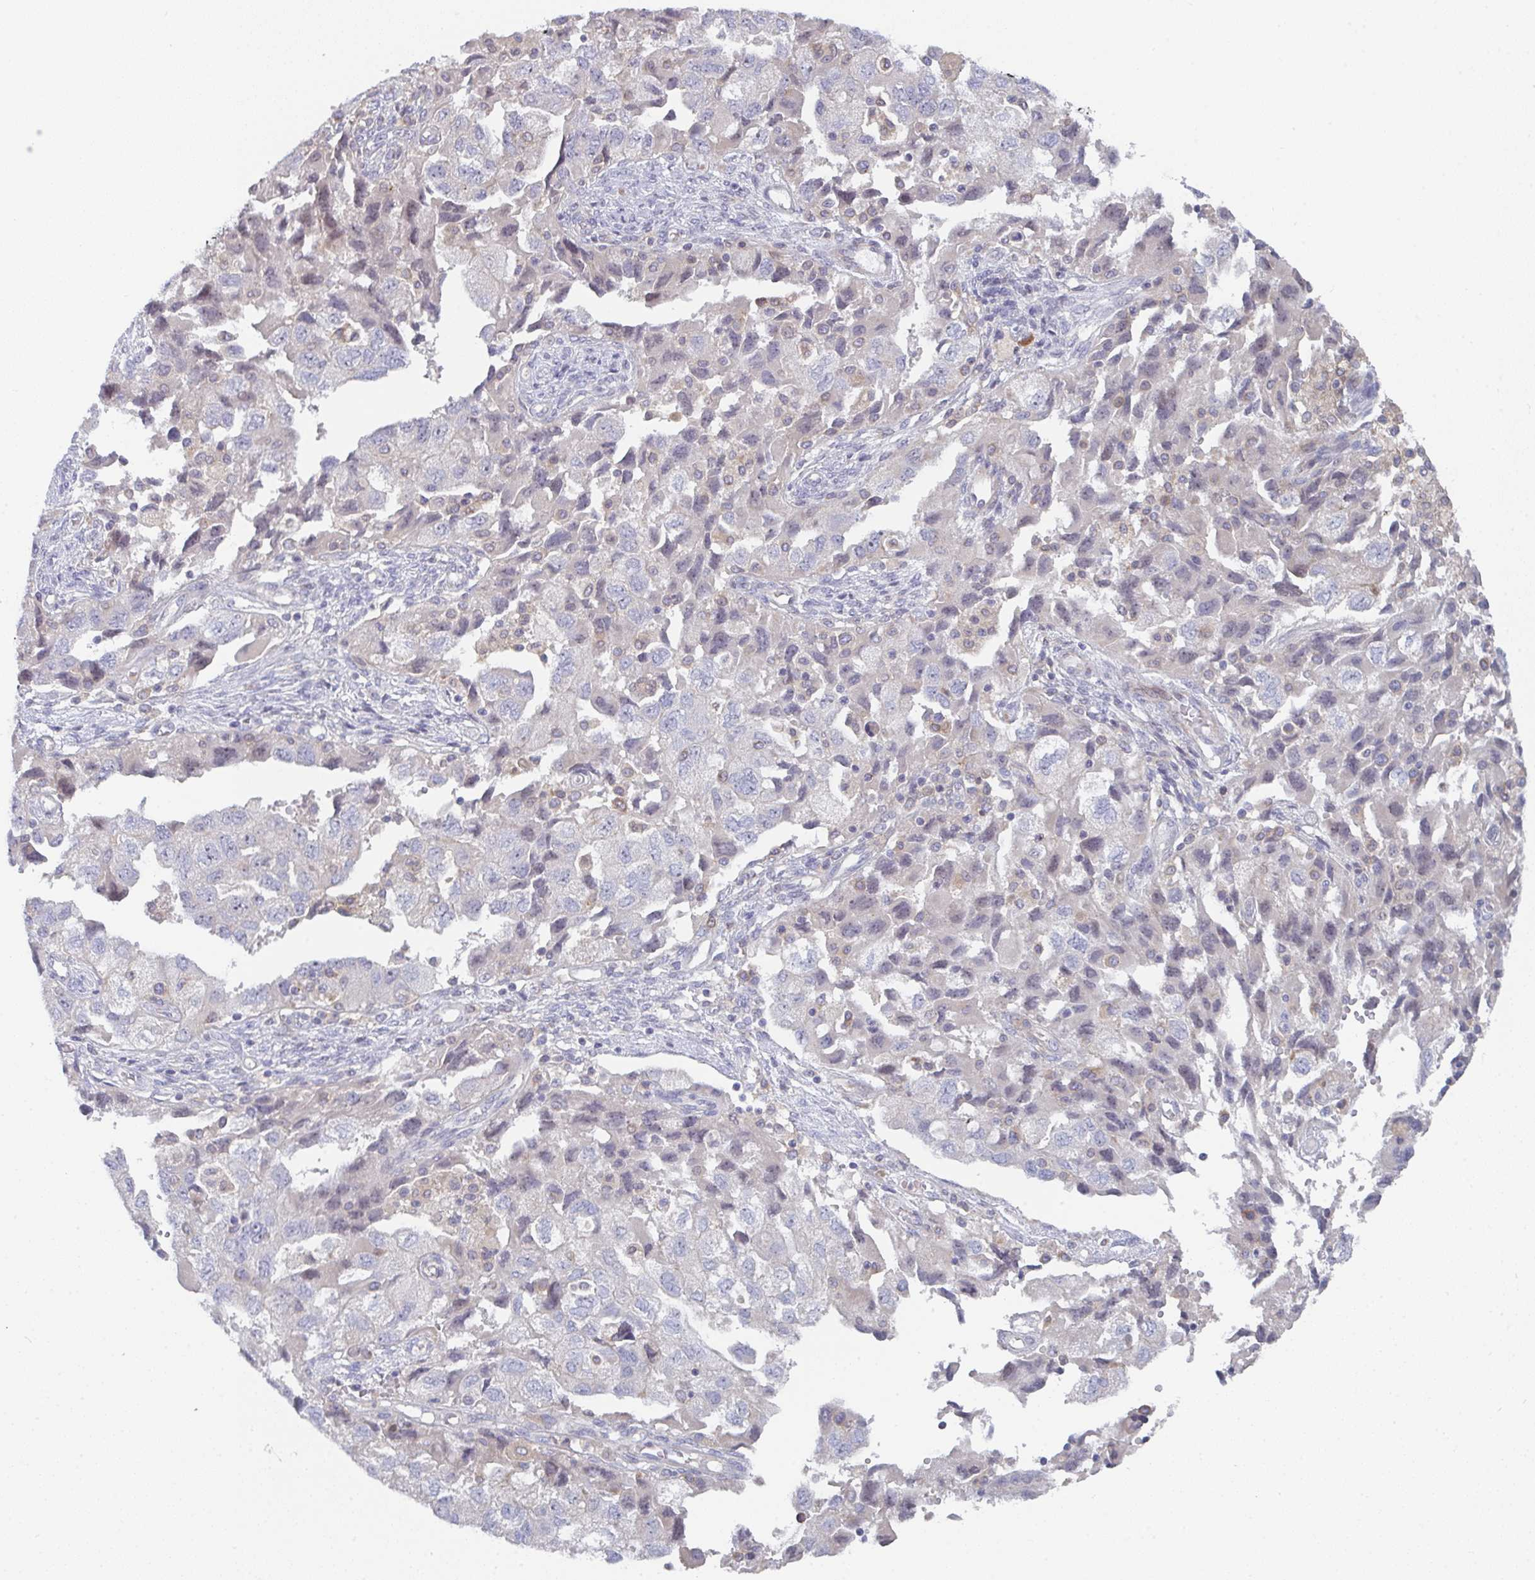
{"staining": {"intensity": "negative", "quantity": "none", "location": "none"}, "tissue": "ovarian cancer", "cell_type": "Tumor cells", "image_type": "cancer", "snomed": [{"axis": "morphology", "description": "Carcinoma, NOS"}, {"axis": "morphology", "description": "Cystadenocarcinoma, serous, NOS"}, {"axis": "topography", "description": "Ovary"}], "caption": "Immunohistochemical staining of human ovarian carcinoma displays no significant staining in tumor cells.", "gene": "KLHL33", "patient": {"sex": "female", "age": 69}}